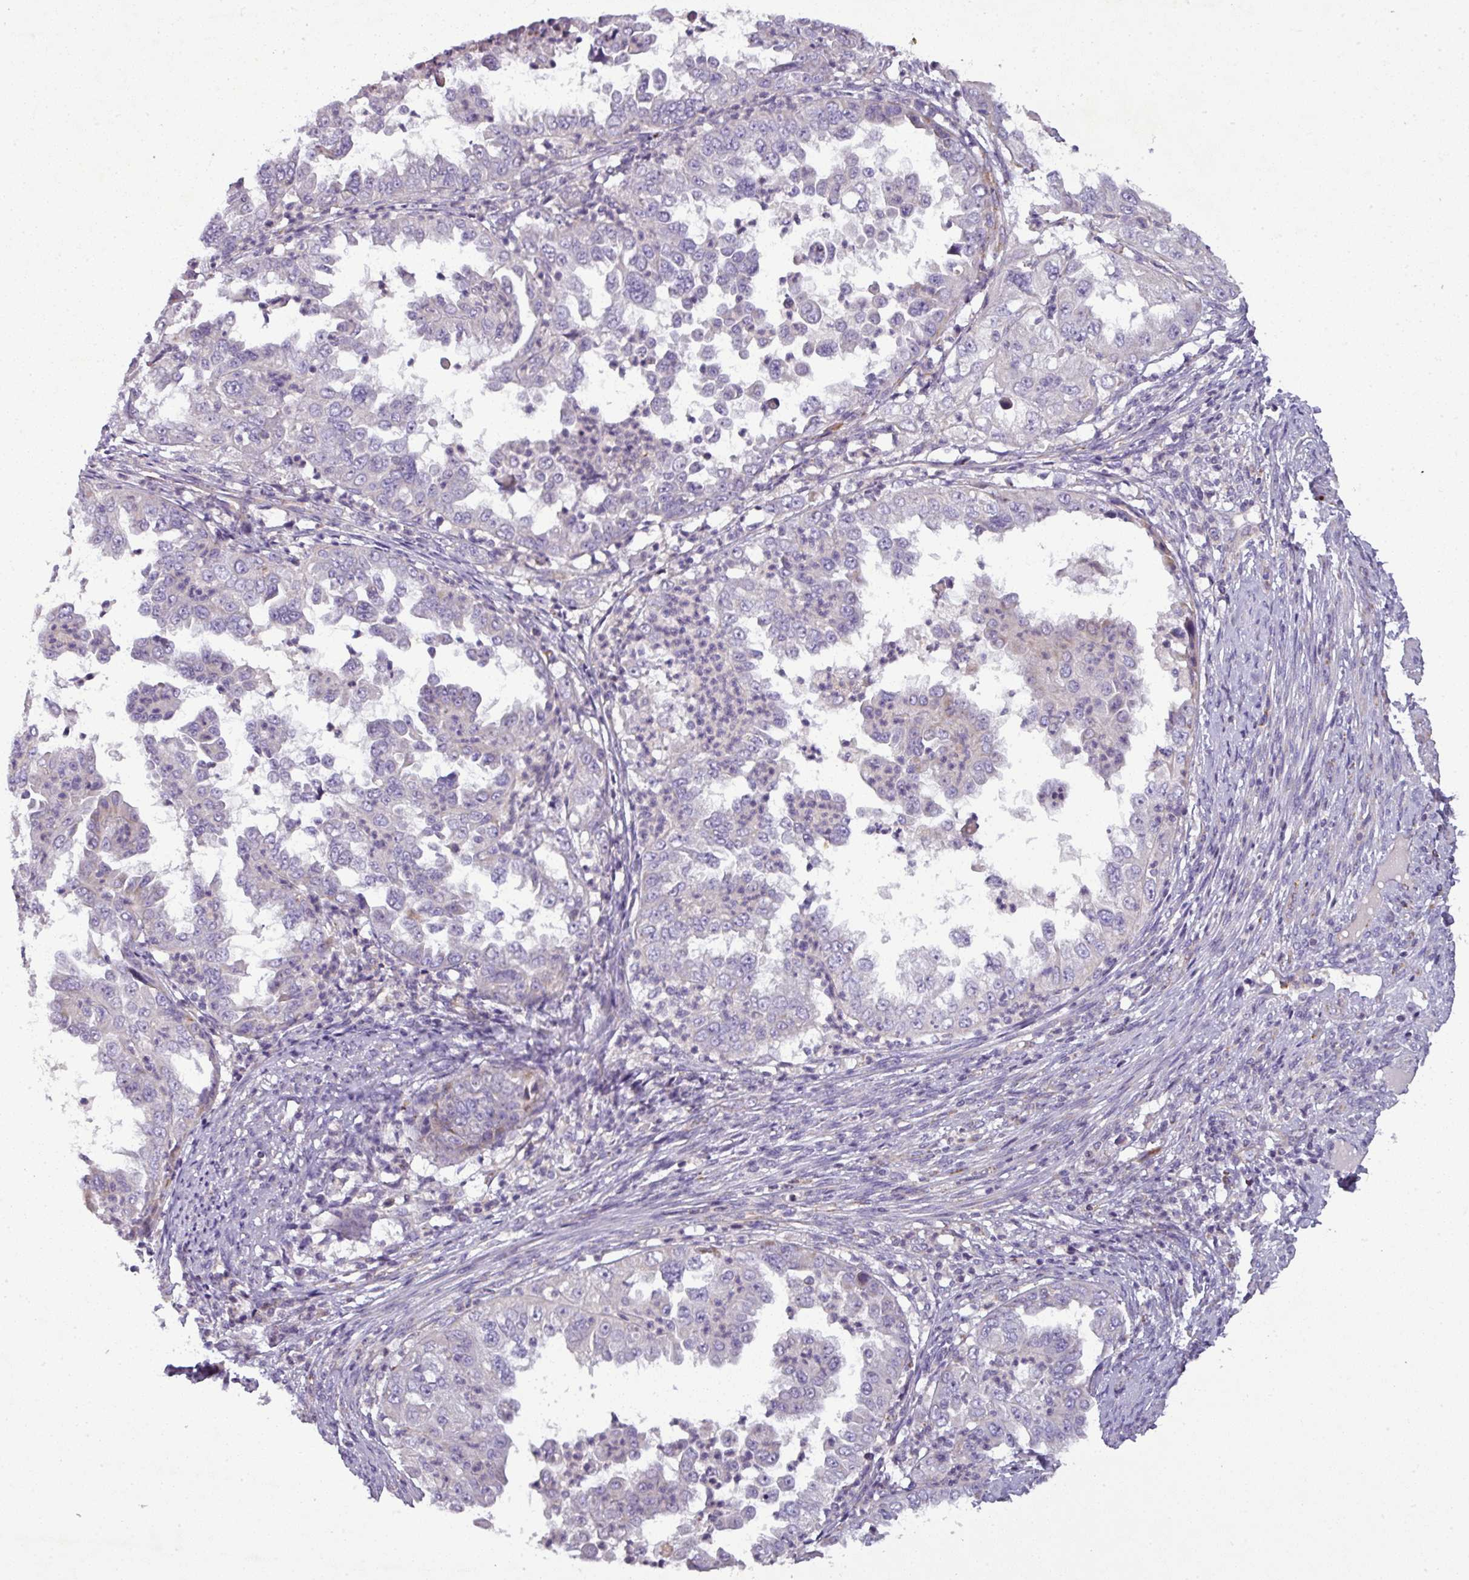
{"staining": {"intensity": "negative", "quantity": "none", "location": "none"}, "tissue": "endometrial cancer", "cell_type": "Tumor cells", "image_type": "cancer", "snomed": [{"axis": "morphology", "description": "Adenocarcinoma, NOS"}, {"axis": "topography", "description": "Endometrium"}], "caption": "Tumor cells show no significant staining in endometrial cancer.", "gene": "PNMA6A", "patient": {"sex": "female", "age": 85}}